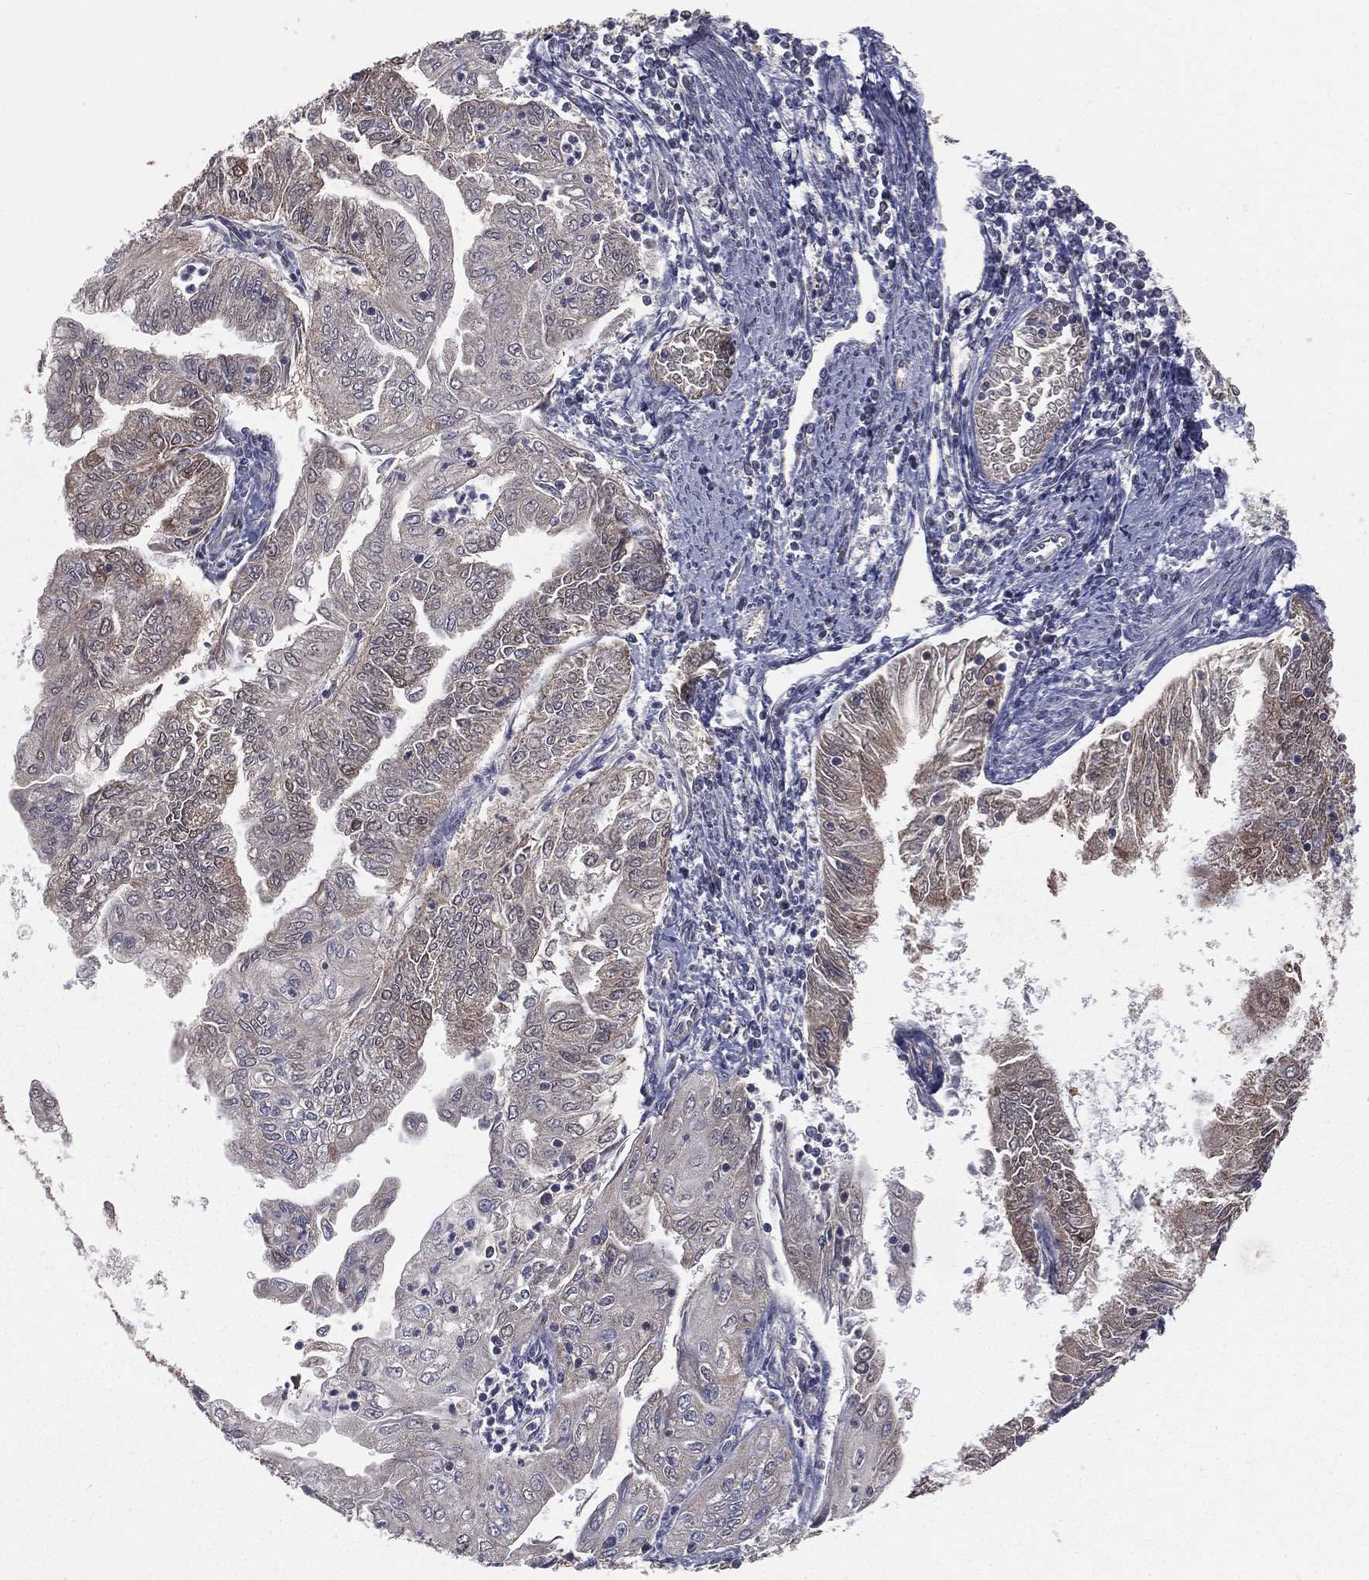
{"staining": {"intensity": "negative", "quantity": "none", "location": "none"}, "tissue": "endometrial cancer", "cell_type": "Tumor cells", "image_type": "cancer", "snomed": [{"axis": "morphology", "description": "Adenocarcinoma, NOS"}, {"axis": "topography", "description": "Endometrium"}], "caption": "The image exhibits no staining of tumor cells in endometrial cancer.", "gene": "HADH", "patient": {"sex": "female", "age": 56}}